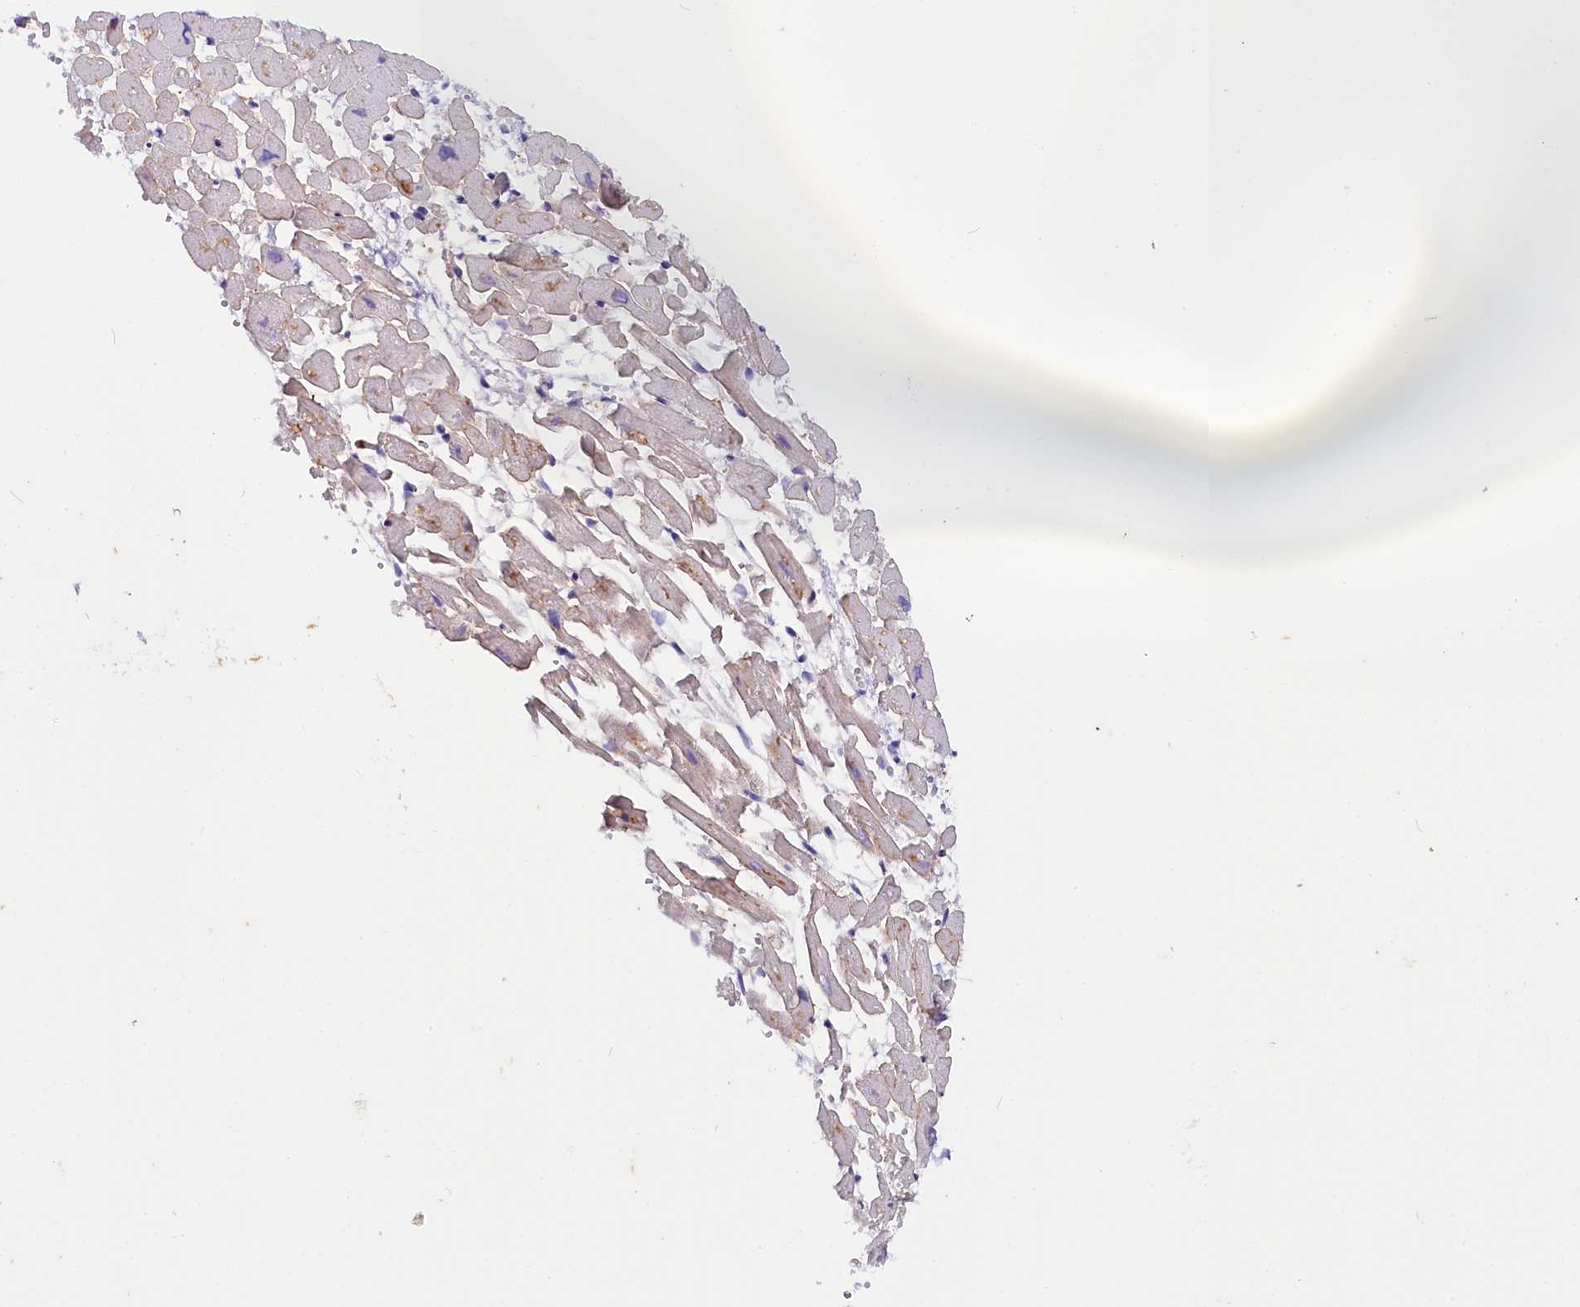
{"staining": {"intensity": "moderate", "quantity": "<25%", "location": "cytoplasmic/membranous"}, "tissue": "heart muscle", "cell_type": "Cardiomyocytes", "image_type": "normal", "snomed": [{"axis": "morphology", "description": "Normal tissue, NOS"}, {"axis": "topography", "description": "Heart"}], "caption": "Immunohistochemistry (IHC) (DAB) staining of unremarkable heart muscle demonstrates moderate cytoplasmic/membranous protein expression in approximately <25% of cardiomyocytes. Using DAB (3,3'-diaminobenzidine) (brown) and hematoxylin (blue) stains, captured at high magnification using brightfield microscopy.", "gene": "OSGEP", "patient": {"sex": "female", "age": 64}}